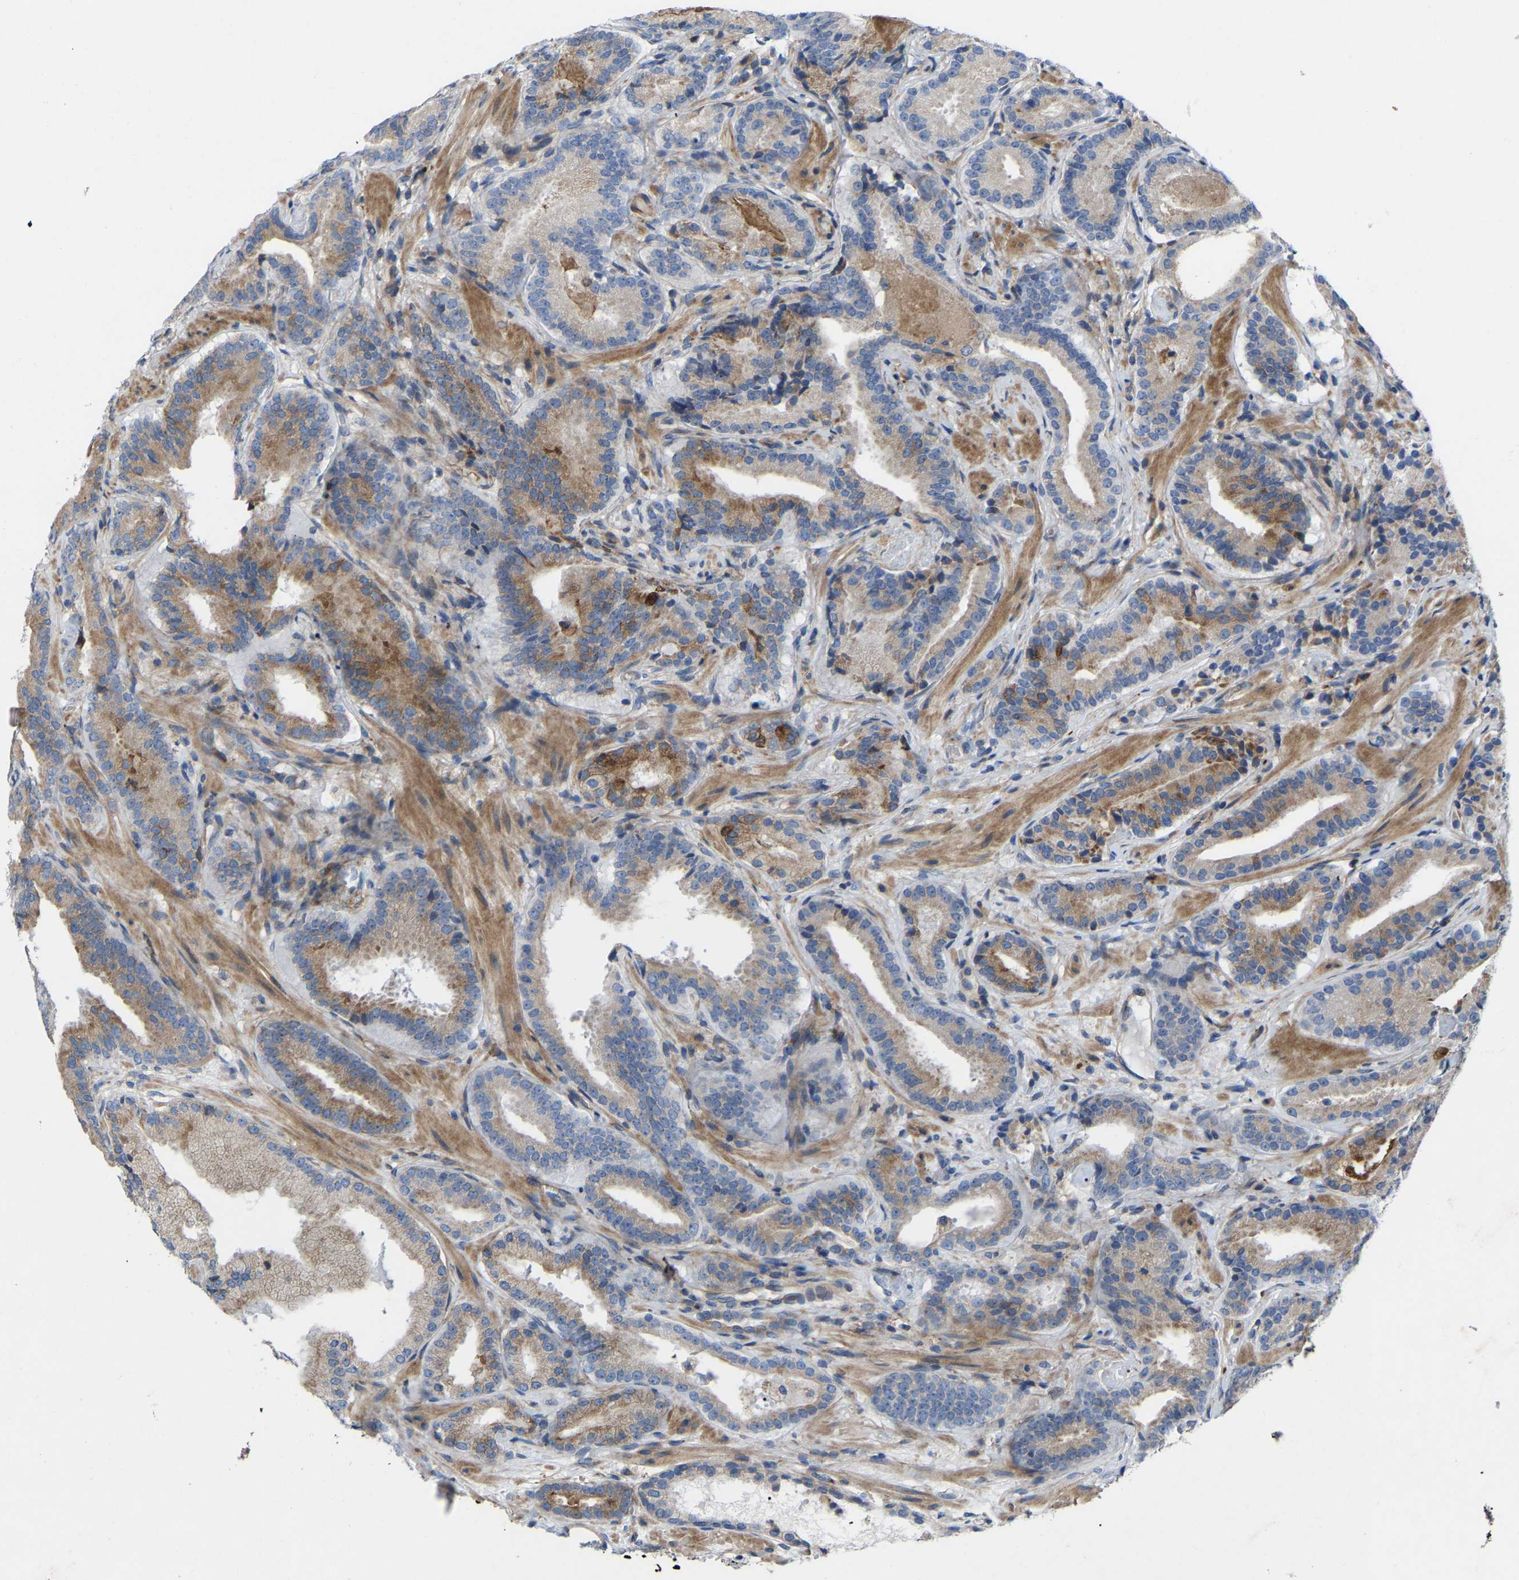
{"staining": {"intensity": "moderate", "quantity": "<25%", "location": "cytoplasmic/membranous"}, "tissue": "prostate cancer", "cell_type": "Tumor cells", "image_type": "cancer", "snomed": [{"axis": "morphology", "description": "Adenocarcinoma, Low grade"}, {"axis": "topography", "description": "Prostate"}], "caption": "Protein expression analysis of prostate cancer shows moderate cytoplasmic/membranous expression in about <25% of tumor cells. The staining was performed using DAB, with brown indicating positive protein expression. Nuclei are stained blue with hematoxylin.", "gene": "TOR1B", "patient": {"sex": "male", "age": 51}}